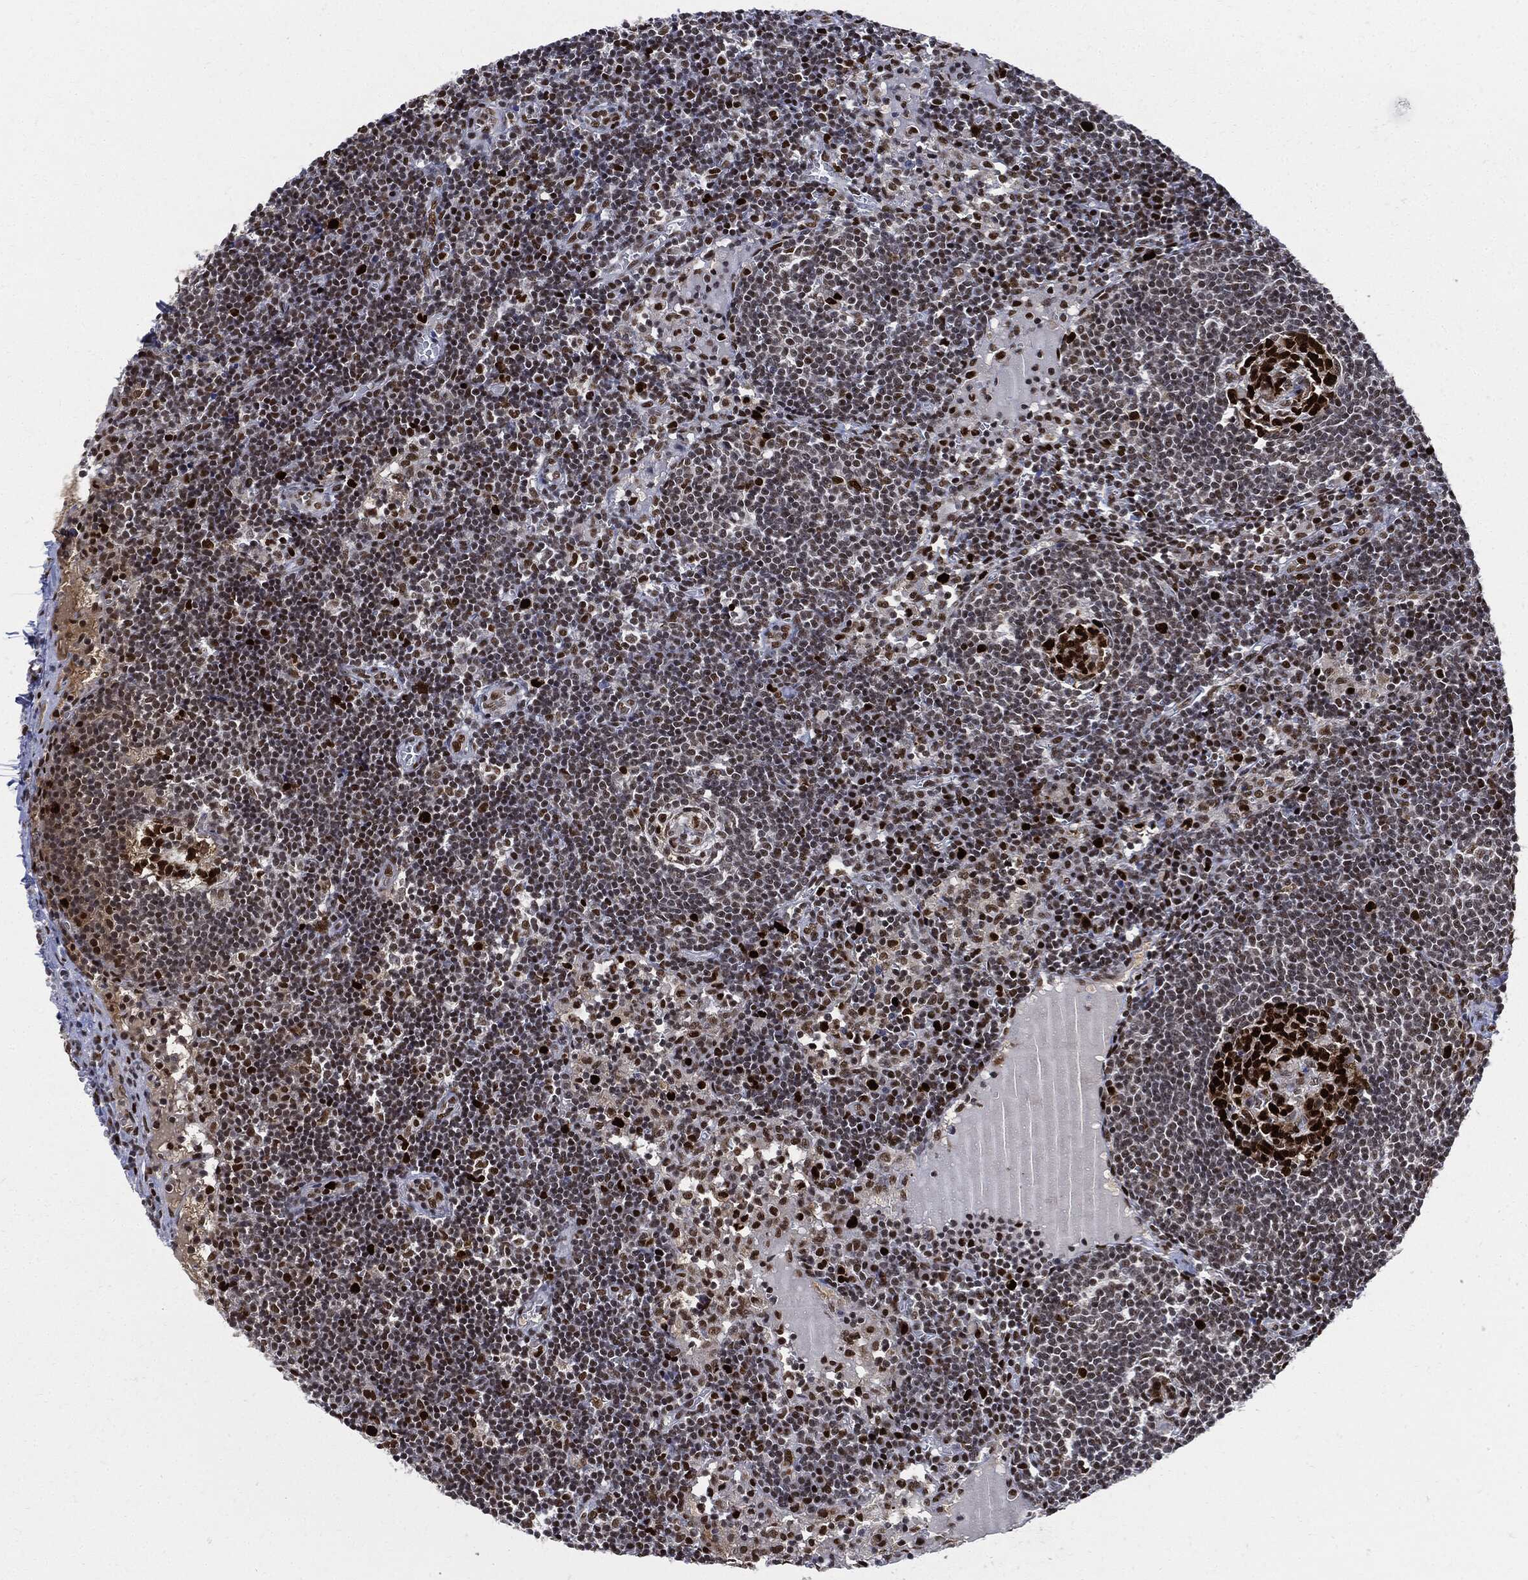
{"staining": {"intensity": "strong", "quantity": ">75%", "location": "nuclear"}, "tissue": "lymph node", "cell_type": "Germinal center cells", "image_type": "normal", "snomed": [{"axis": "morphology", "description": "Normal tissue, NOS"}, {"axis": "morphology", "description": "Adenocarcinoma, NOS"}, {"axis": "topography", "description": "Lymph node"}, {"axis": "topography", "description": "Pancreas"}], "caption": "A micrograph of human lymph node stained for a protein reveals strong nuclear brown staining in germinal center cells.", "gene": "PCNA", "patient": {"sex": "female", "age": 58}}